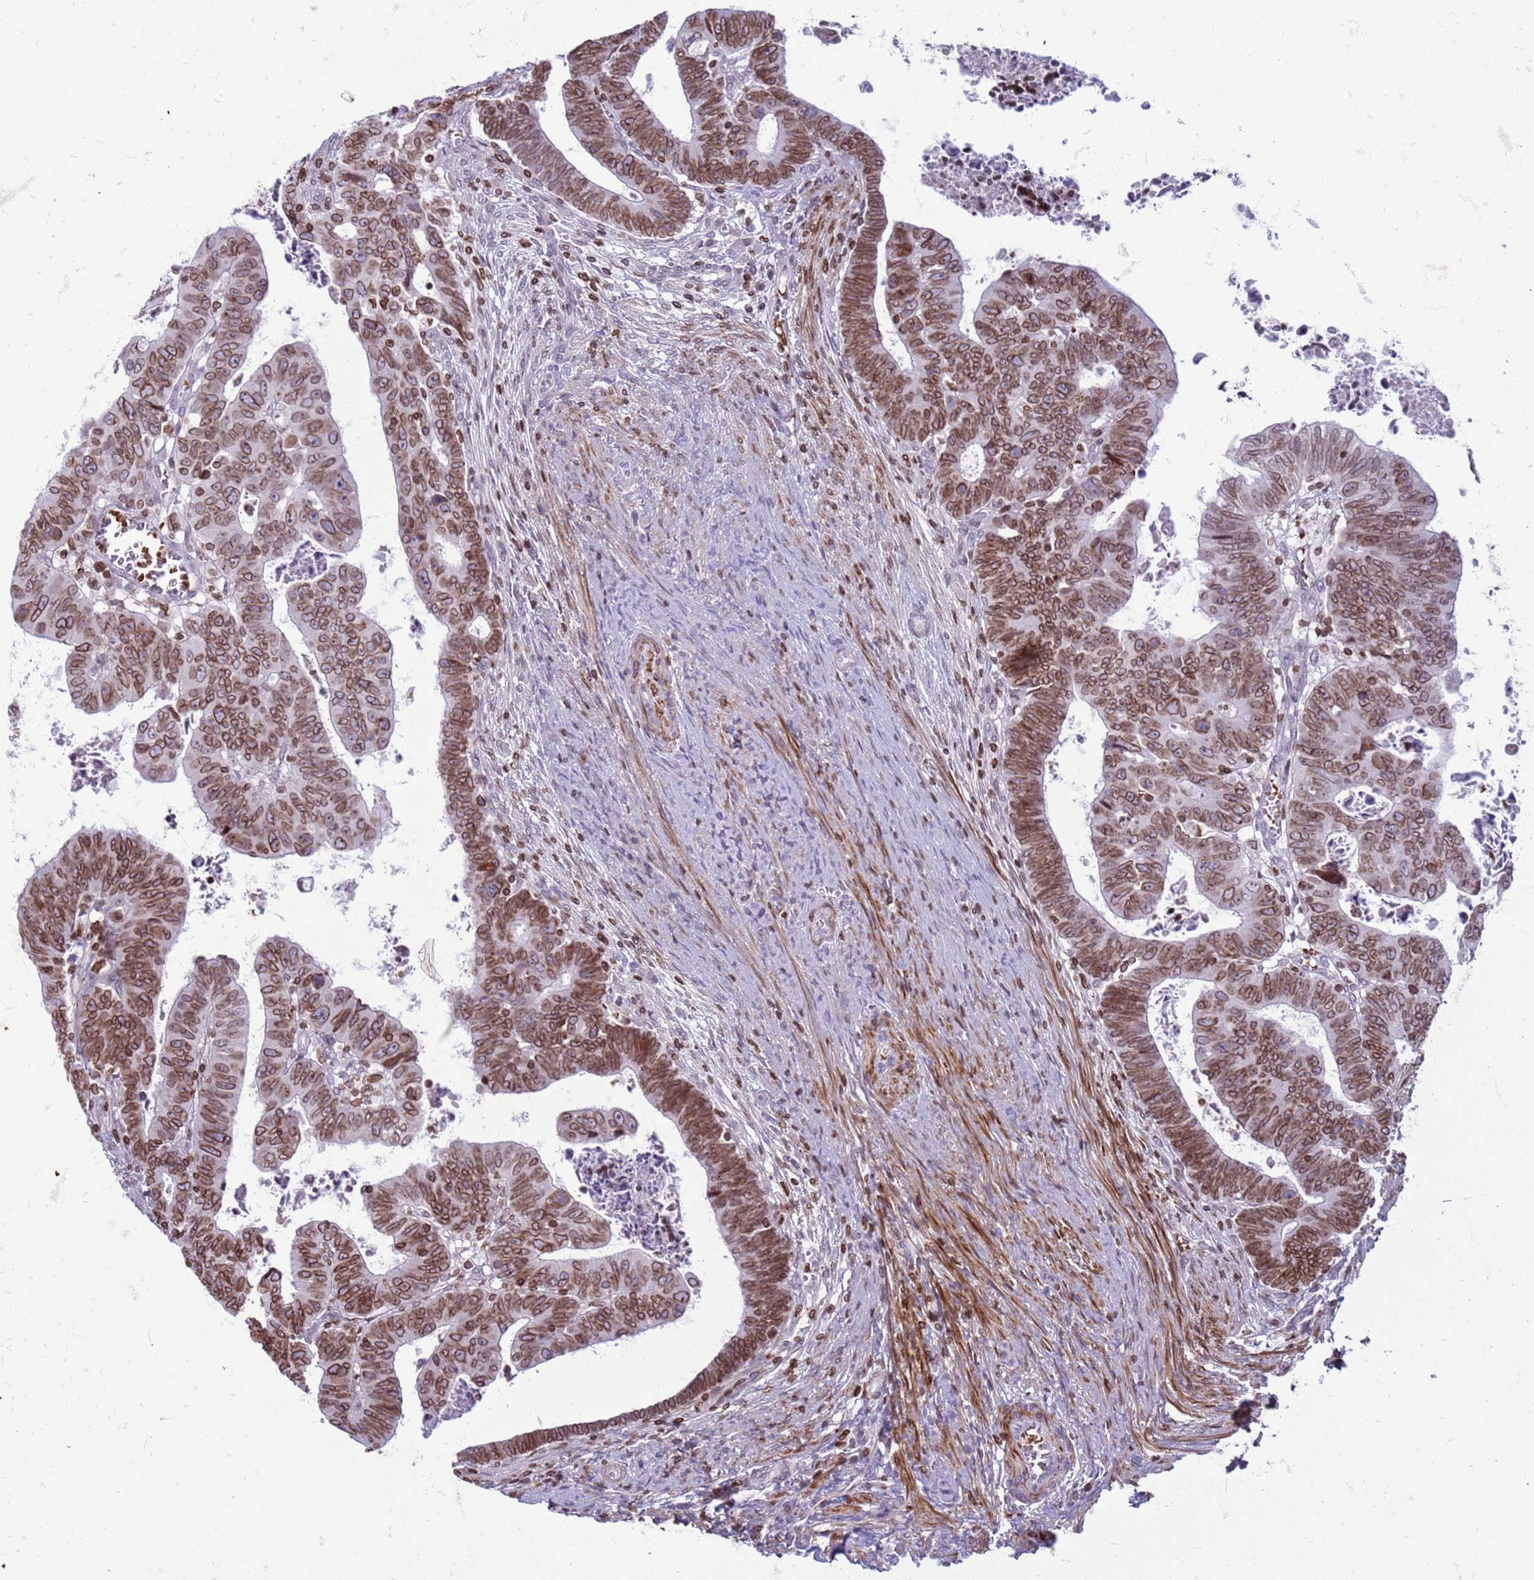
{"staining": {"intensity": "moderate", "quantity": ">75%", "location": "cytoplasmic/membranous,nuclear"}, "tissue": "colorectal cancer", "cell_type": "Tumor cells", "image_type": "cancer", "snomed": [{"axis": "morphology", "description": "Normal tissue, NOS"}, {"axis": "morphology", "description": "Adenocarcinoma, NOS"}, {"axis": "topography", "description": "Rectum"}], "caption": "Immunohistochemical staining of human adenocarcinoma (colorectal) shows medium levels of moderate cytoplasmic/membranous and nuclear protein staining in about >75% of tumor cells.", "gene": "METTL25B", "patient": {"sex": "female", "age": 65}}